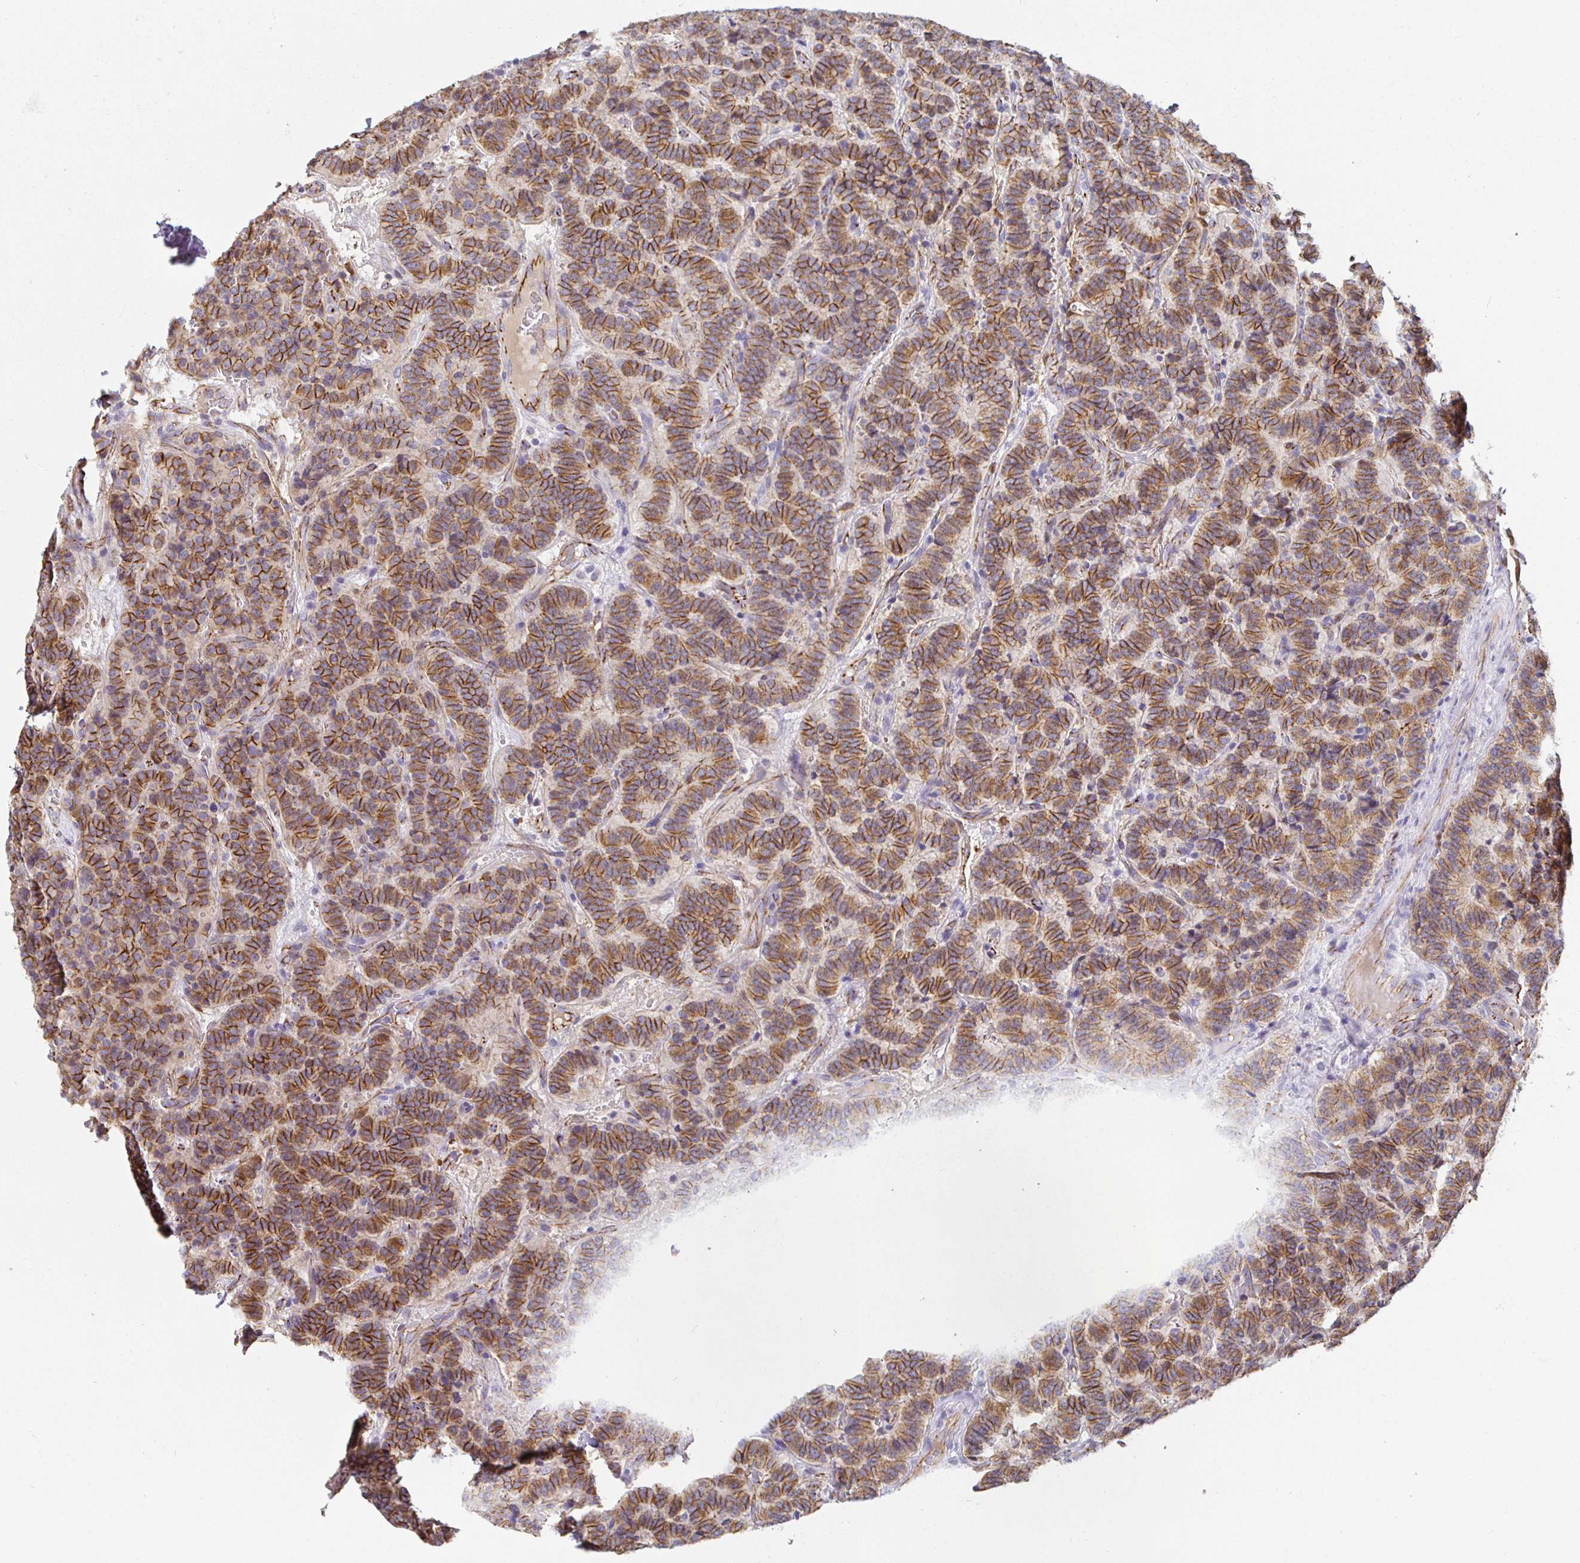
{"staining": {"intensity": "moderate", "quantity": ">75%", "location": "cytoplasmic/membranous"}, "tissue": "carcinoid", "cell_type": "Tumor cells", "image_type": "cancer", "snomed": [{"axis": "morphology", "description": "Carcinoid, malignant, NOS"}, {"axis": "topography", "description": "Pancreas"}], "caption": "A brown stain highlights moderate cytoplasmic/membranous expression of a protein in human malignant carcinoid tumor cells.", "gene": "PIWIL3", "patient": {"sex": "male", "age": 36}}